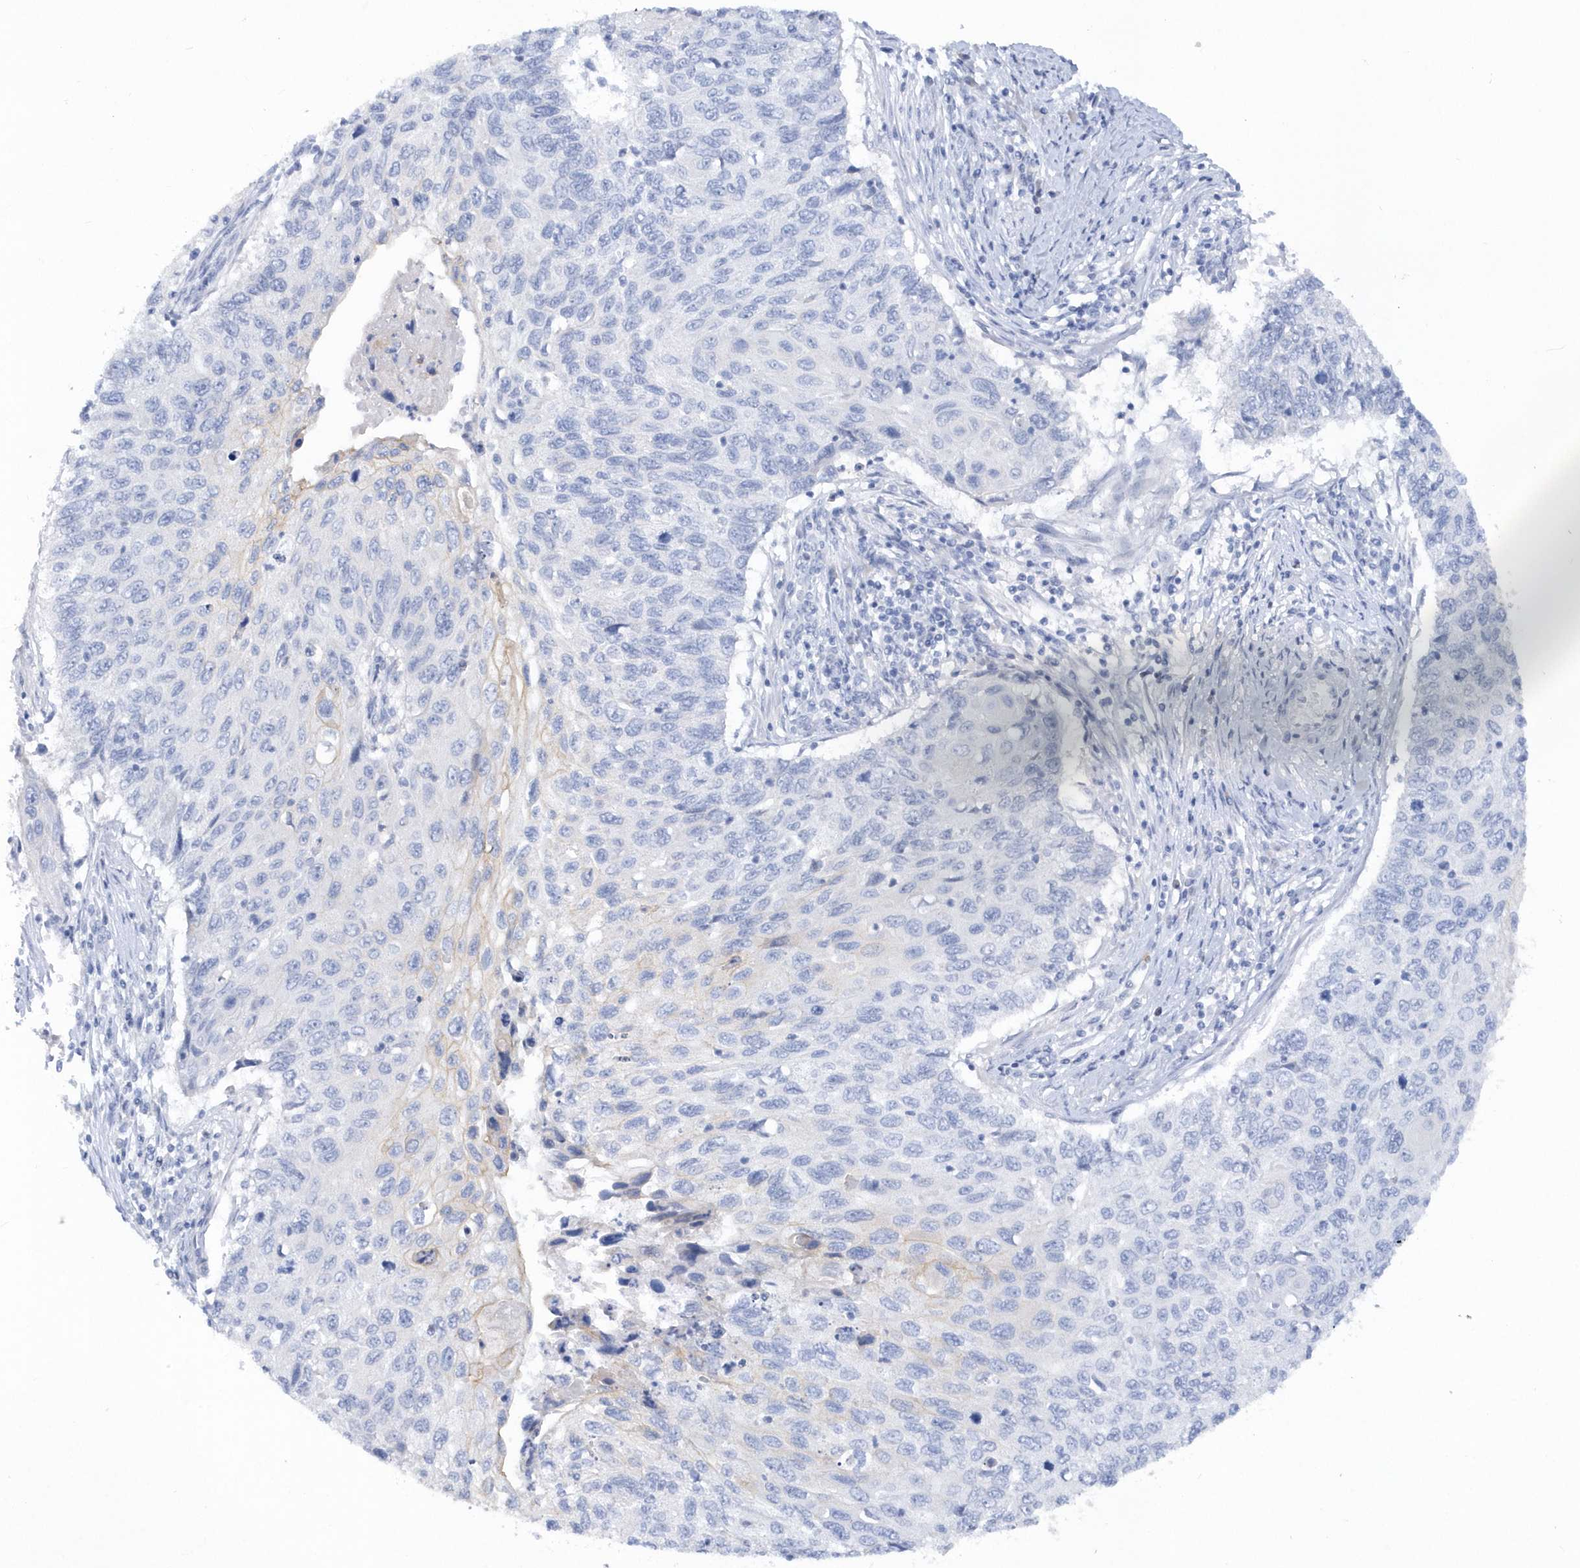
{"staining": {"intensity": "moderate", "quantity": "<25%", "location": "cytoplasmic/membranous"}, "tissue": "cervical cancer", "cell_type": "Tumor cells", "image_type": "cancer", "snomed": [{"axis": "morphology", "description": "Squamous cell carcinoma, NOS"}, {"axis": "topography", "description": "Cervix"}], "caption": "The photomicrograph exhibits staining of cervical squamous cell carcinoma, revealing moderate cytoplasmic/membranous protein positivity (brown color) within tumor cells.", "gene": "RPE", "patient": {"sex": "female", "age": 70}}